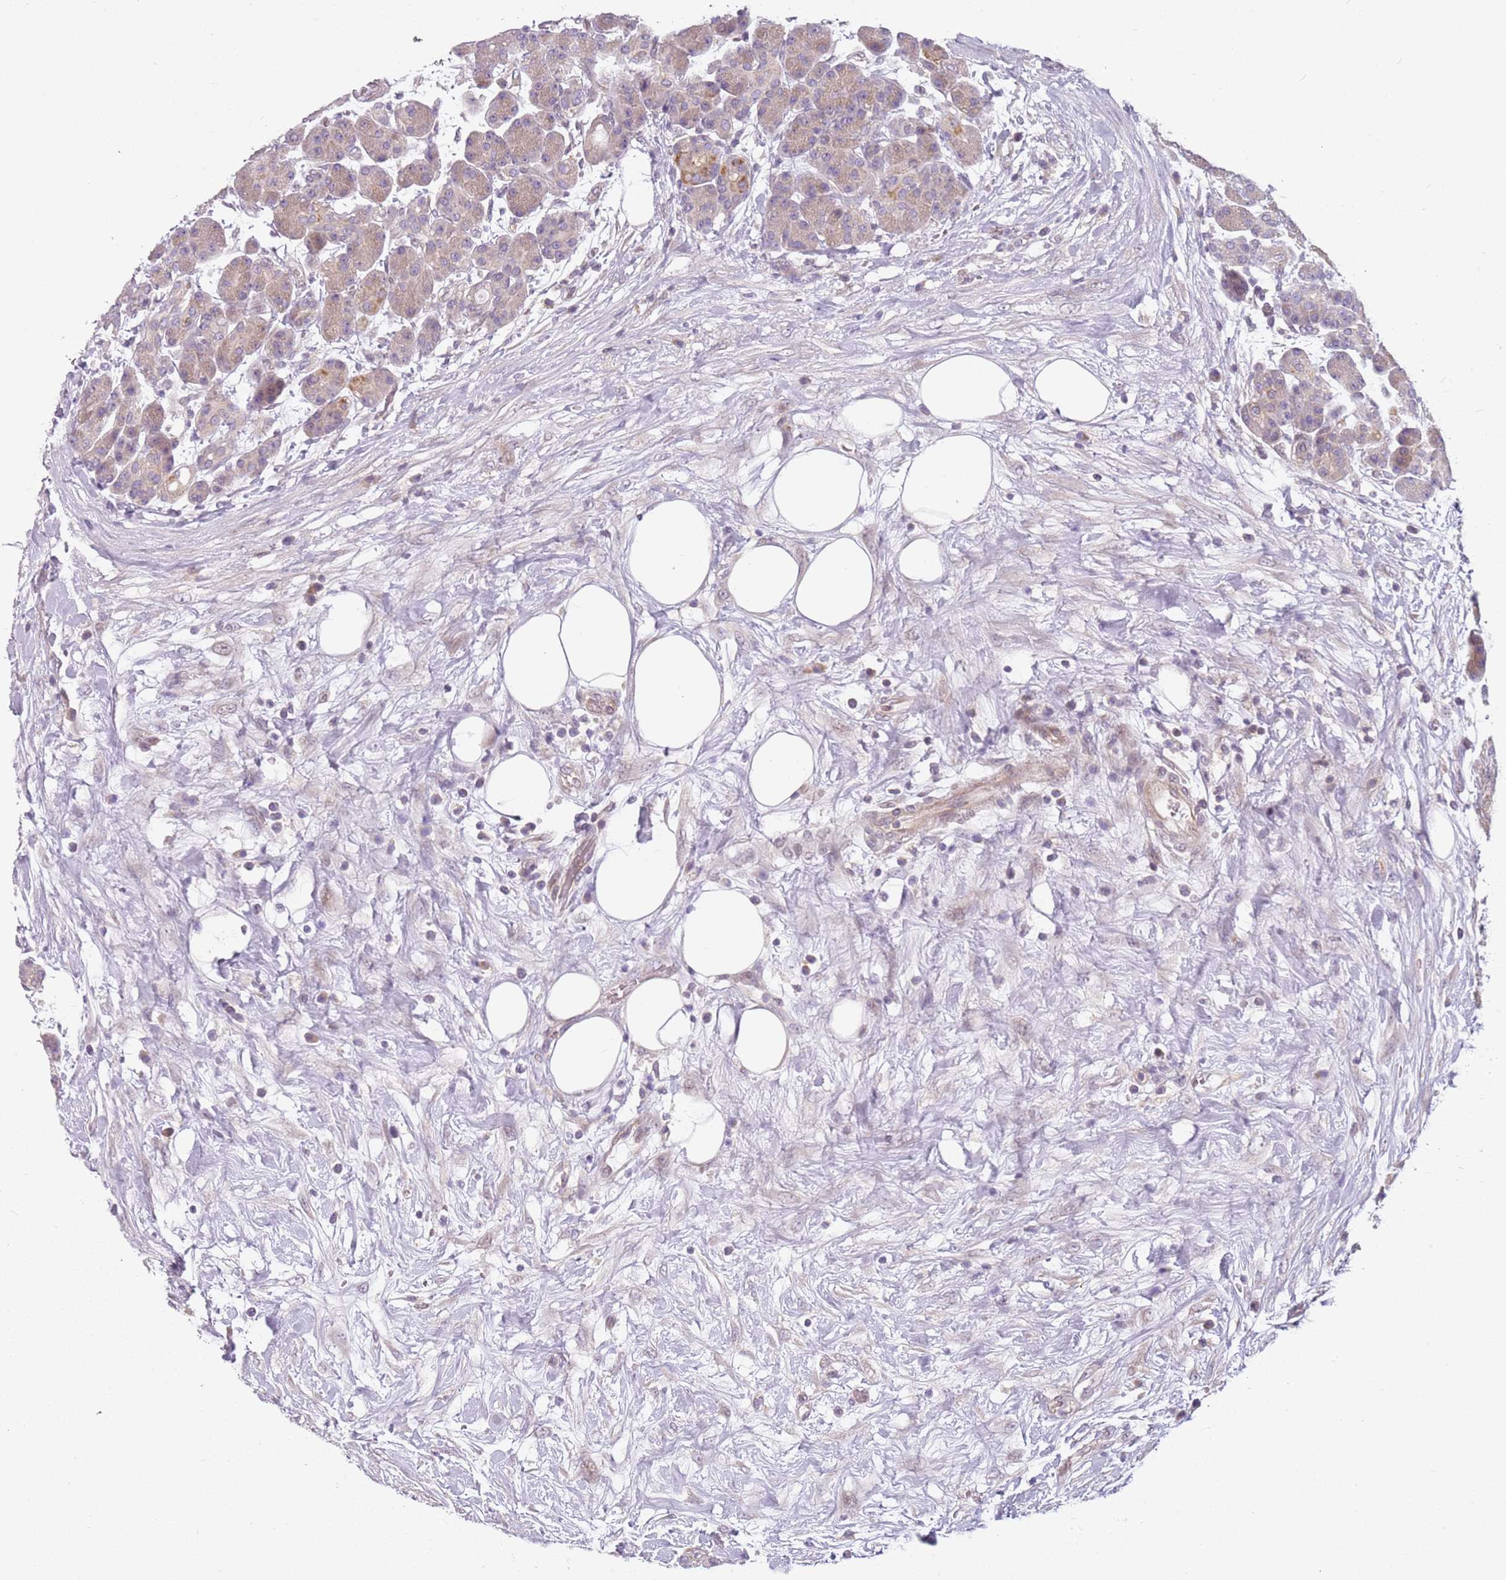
{"staining": {"intensity": "weak", "quantity": "25%-75%", "location": "cytoplasmic/membranous"}, "tissue": "pancreas", "cell_type": "Exocrine glandular cells", "image_type": "normal", "snomed": [{"axis": "morphology", "description": "Normal tissue, NOS"}, {"axis": "topography", "description": "Pancreas"}], "caption": "IHC of unremarkable pancreas reveals low levels of weak cytoplasmic/membranous expression in approximately 25%-75% of exocrine glandular cells.", "gene": "DEFB116", "patient": {"sex": "male", "age": 63}}